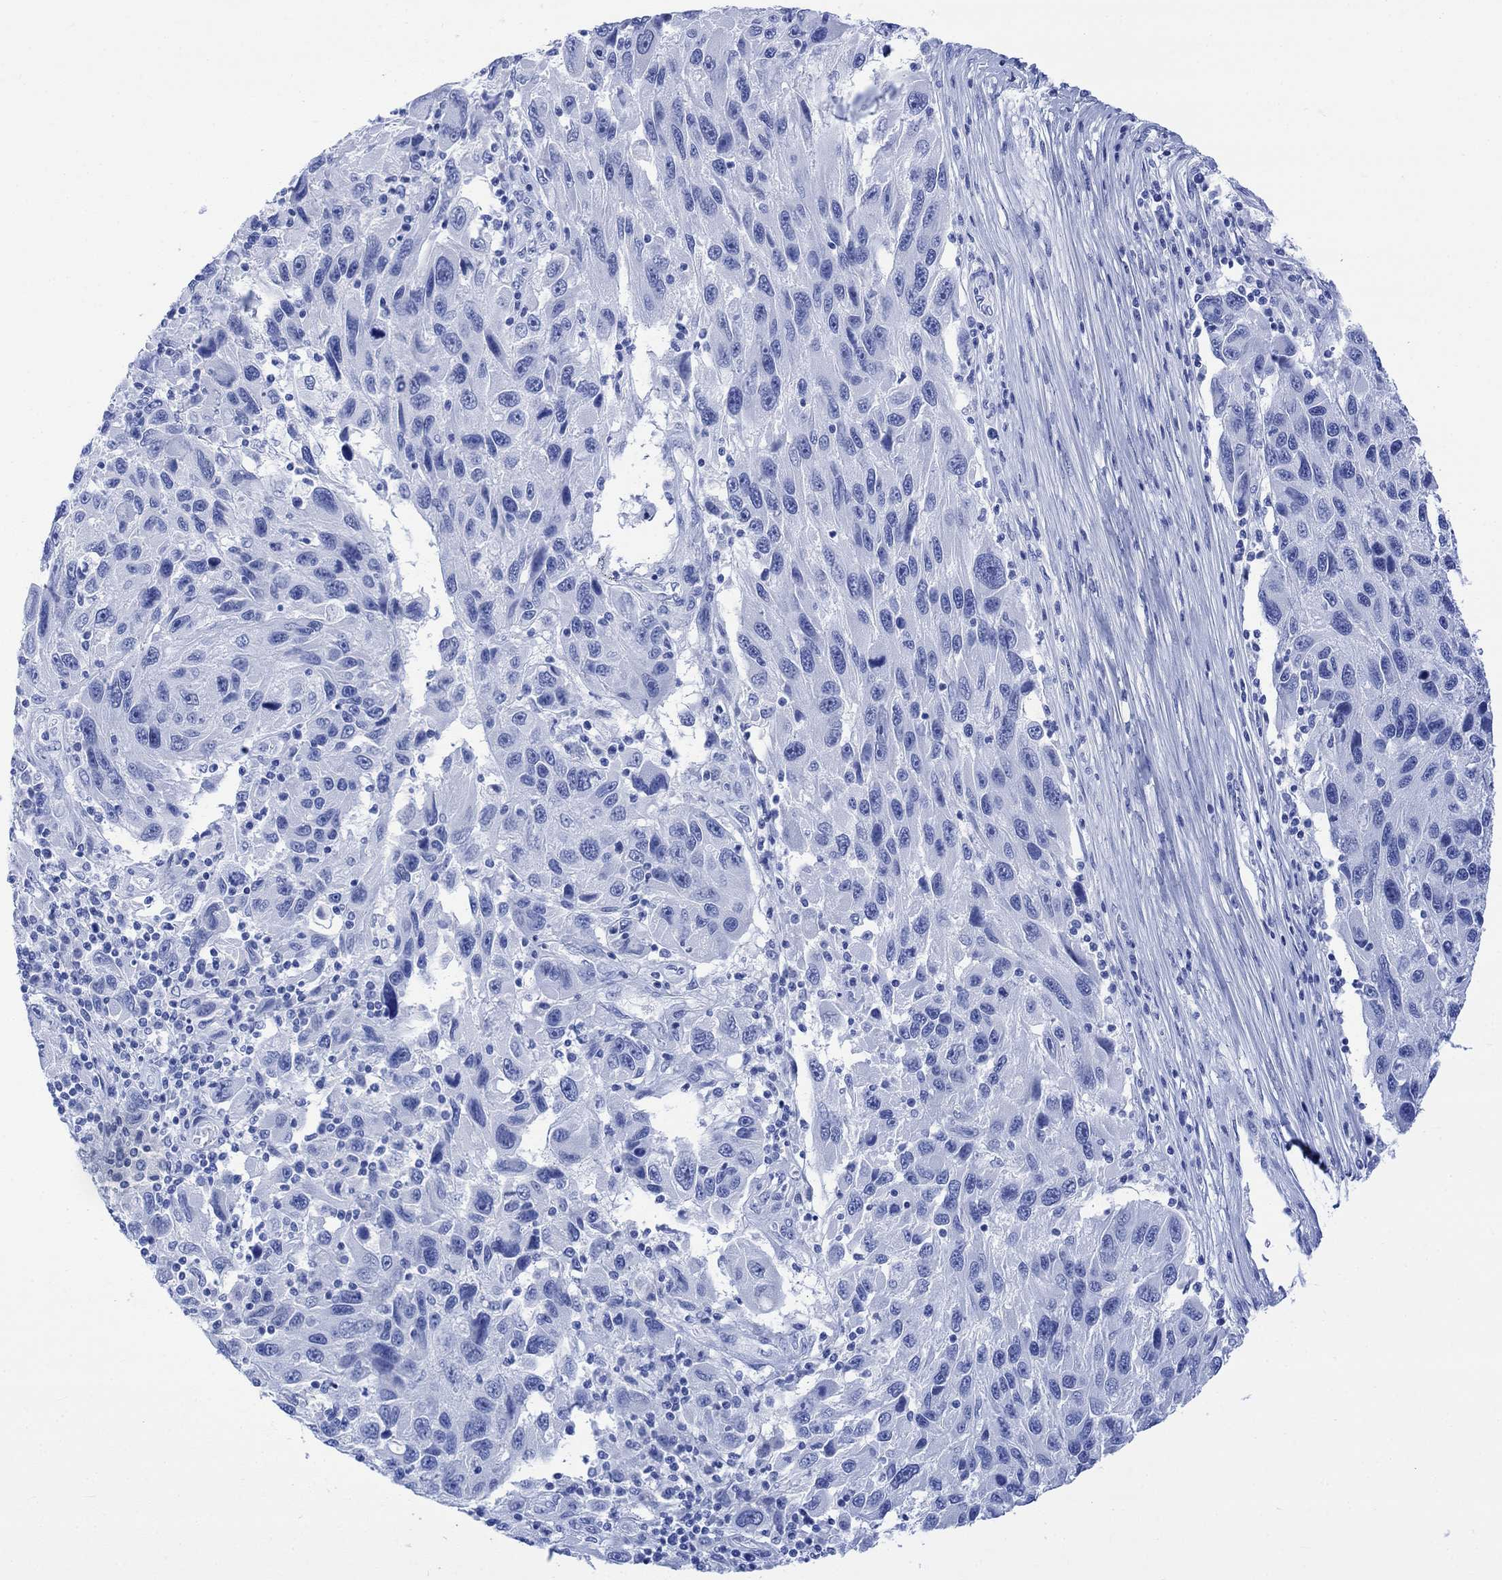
{"staining": {"intensity": "negative", "quantity": "none", "location": "none"}, "tissue": "melanoma", "cell_type": "Tumor cells", "image_type": "cancer", "snomed": [{"axis": "morphology", "description": "Malignant melanoma, NOS"}, {"axis": "topography", "description": "Skin"}], "caption": "DAB (3,3'-diaminobenzidine) immunohistochemical staining of human melanoma shows no significant positivity in tumor cells.", "gene": "CELF4", "patient": {"sex": "male", "age": 53}}